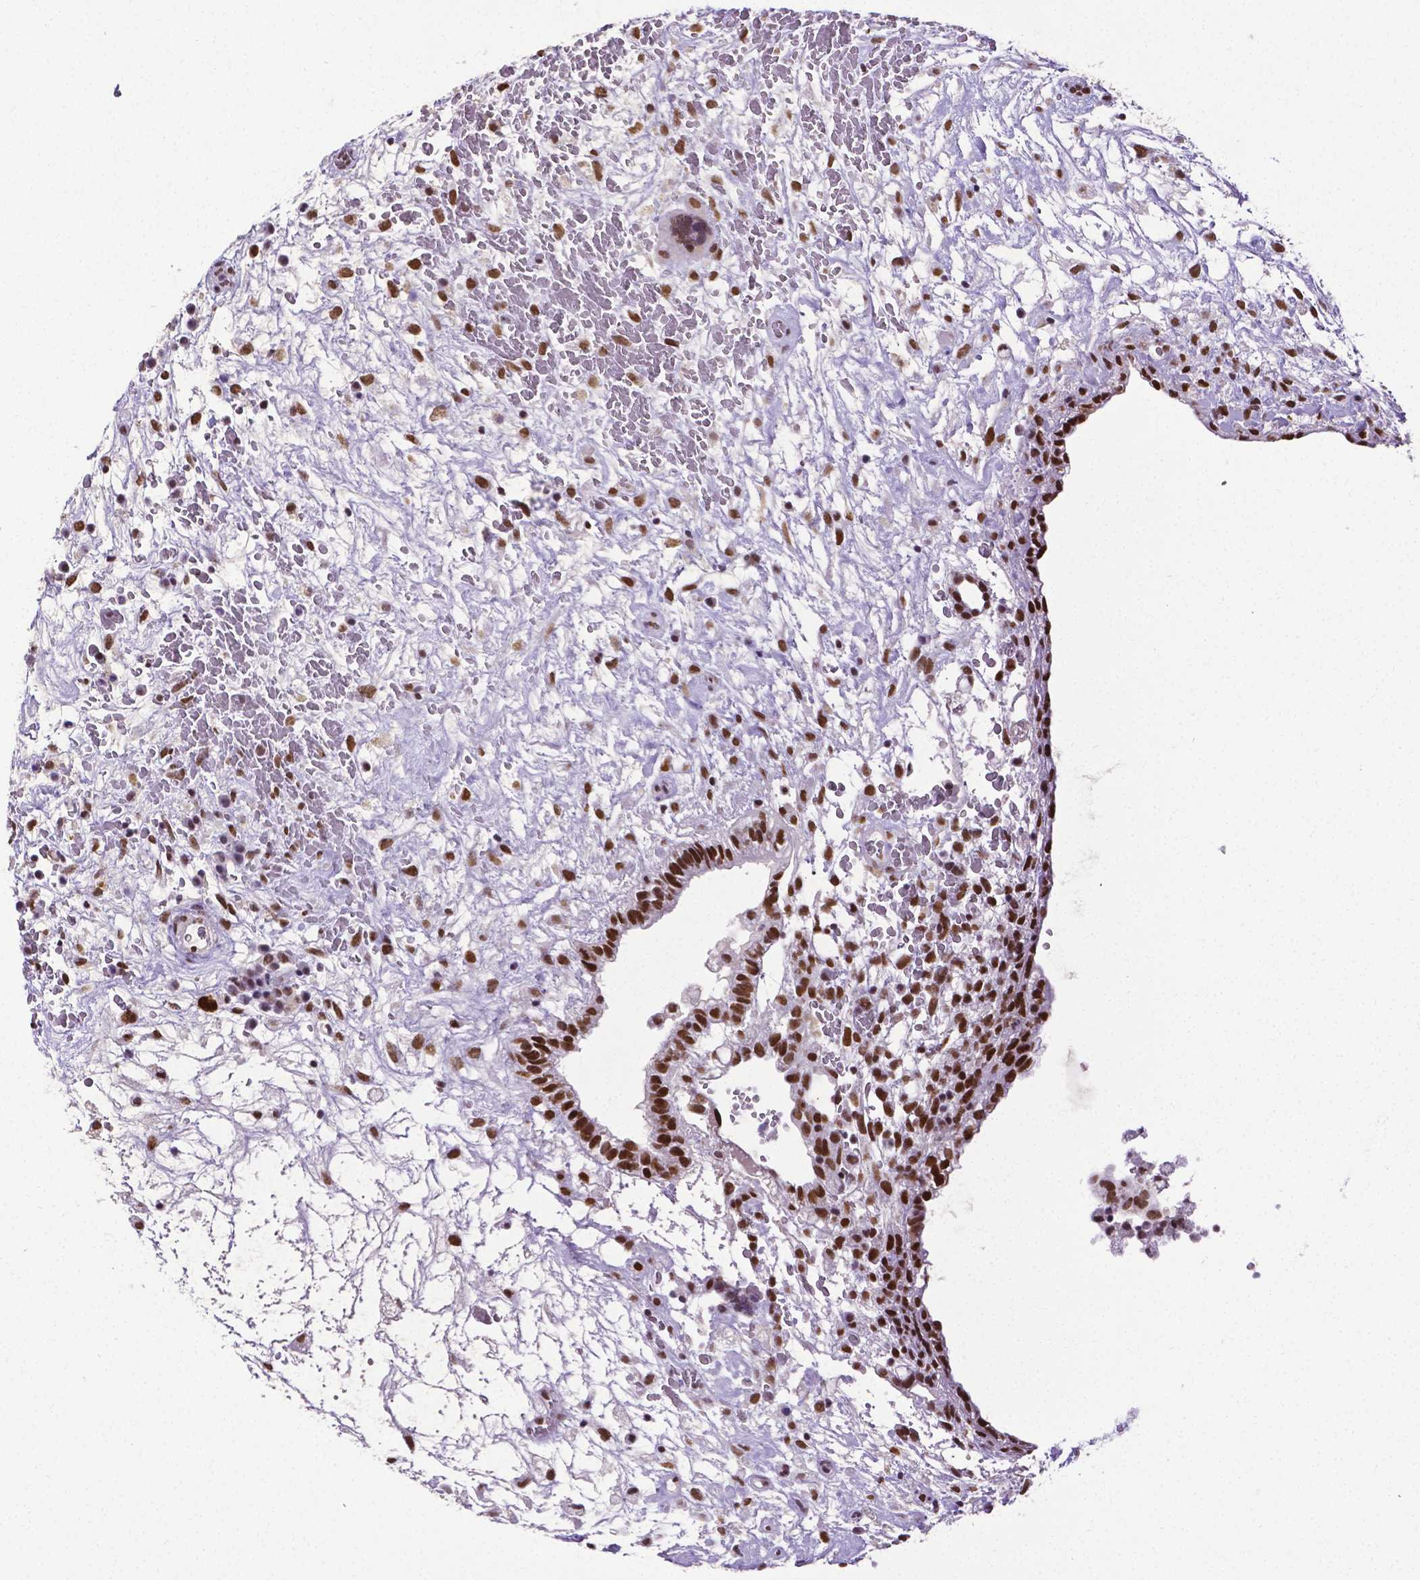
{"staining": {"intensity": "strong", "quantity": ">75%", "location": "nuclear"}, "tissue": "testis cancer", "cell_type": "Tumor cells", "image_type": "cancer", "snomed": [{"axis": "morphology", "description": "Normal tissue, NOS"}, {"axis": "morphology", "description": "Carcinoma, Embryonal, NOS"}, {"axis": "topography", "description": "Testis"}], "caption": "A histopathology image showing strong nuclear positivity in approximately >75% of tumor cells in testis cancer (embryonal carcinoma), as visualized by brown immunohistochemical staining.", "gene": "REST", "patient": {"sex": "male", "age": 32}}